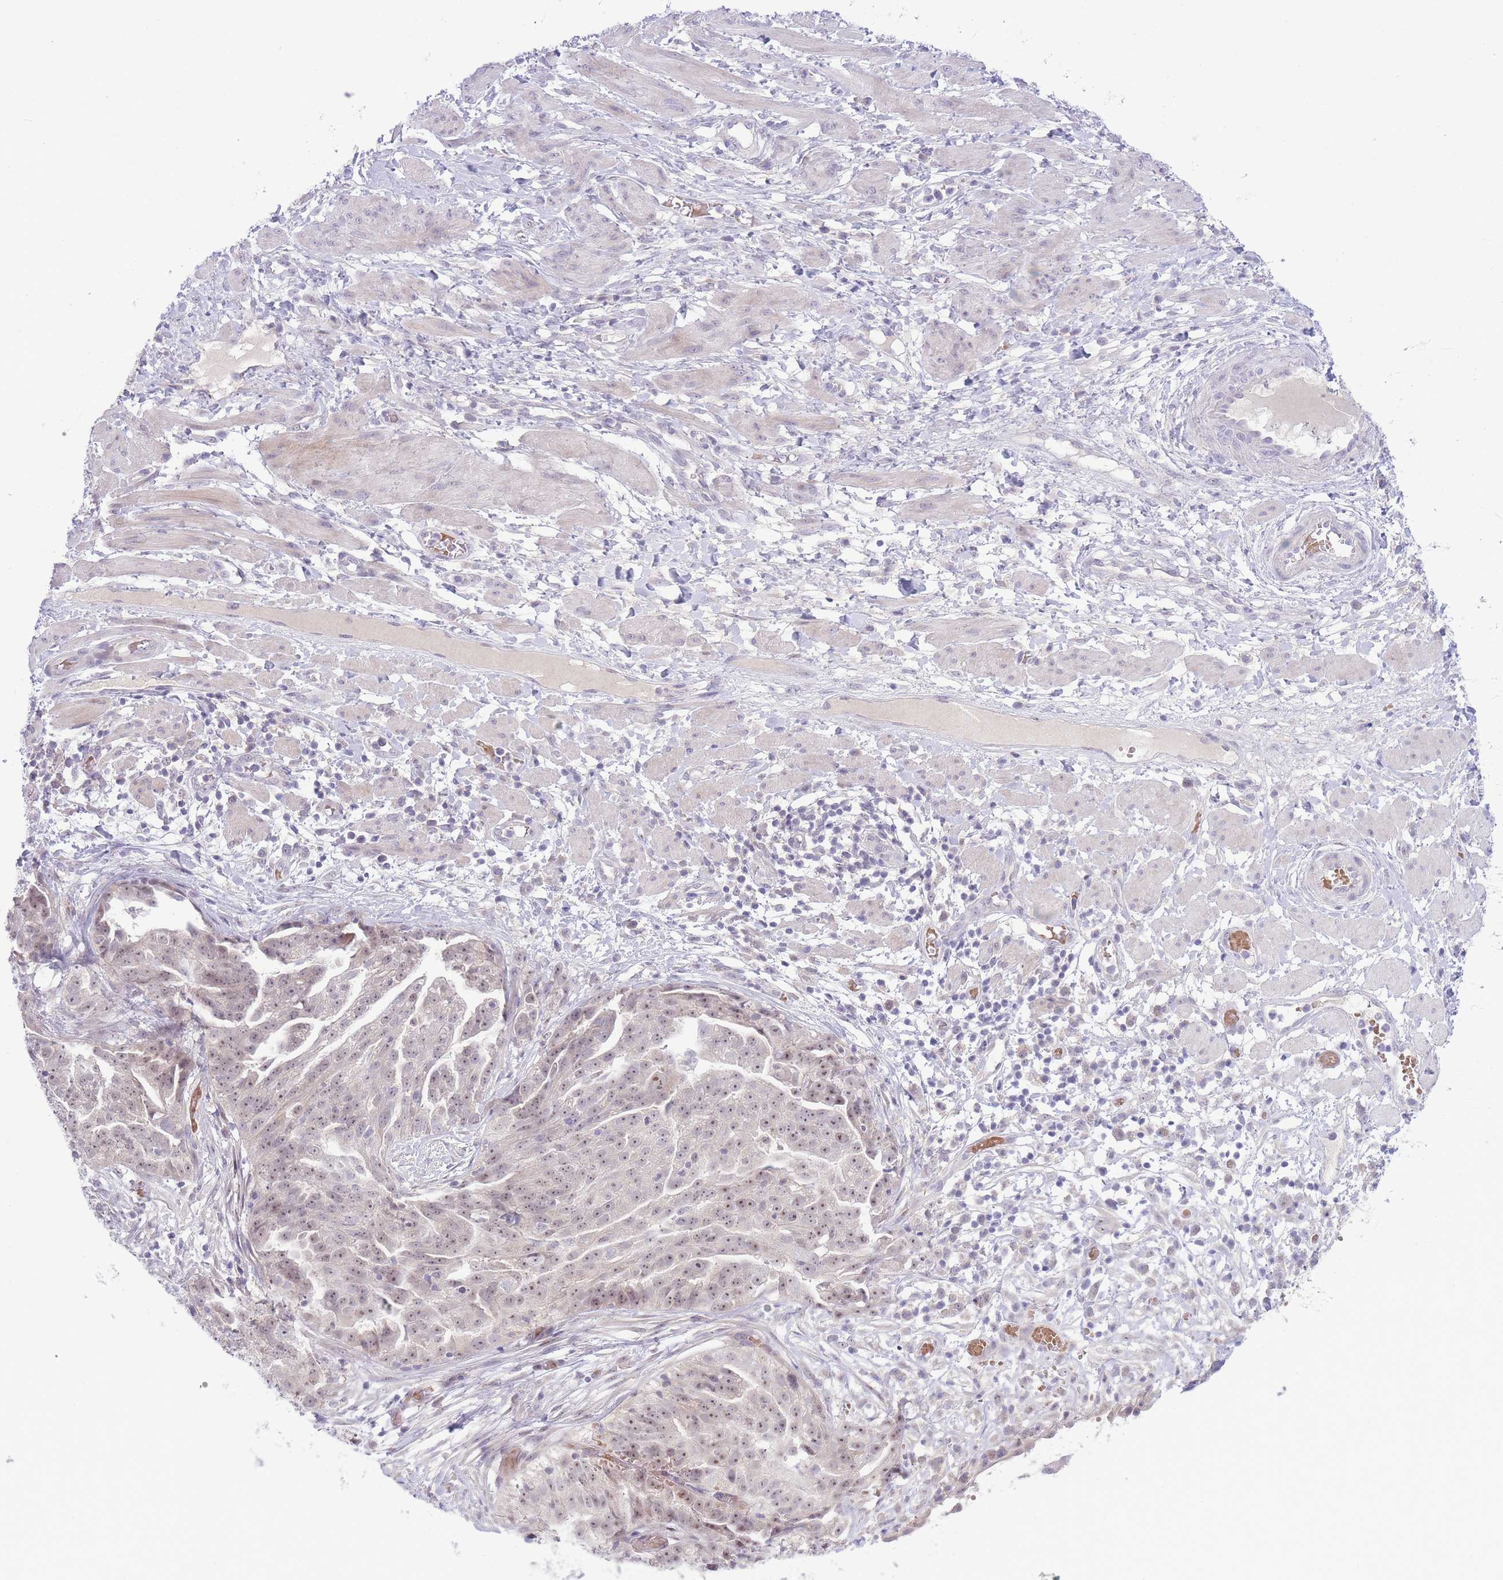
{"staining": {"intensity": "weak", "quantity": ">75%", "location": "nuclear"}, "tissue": "ovarian cancer", "cell_type": "Tumor cells", "image_type": "cancer", "snomed": [{"axis": "morphology", "description": "Cystadenocarcinoma, serous, NOS"}, {"axis": "topography", "description": "Ovary"}], "caption": "Immunohistochemical staining of serous cystadenocarcinoma (ovarian) displays weak nuclear protein positivity in about >75% of tumor cells.", "gene": "FBXO46", "patient": {"sex": "female", "age": 58}}